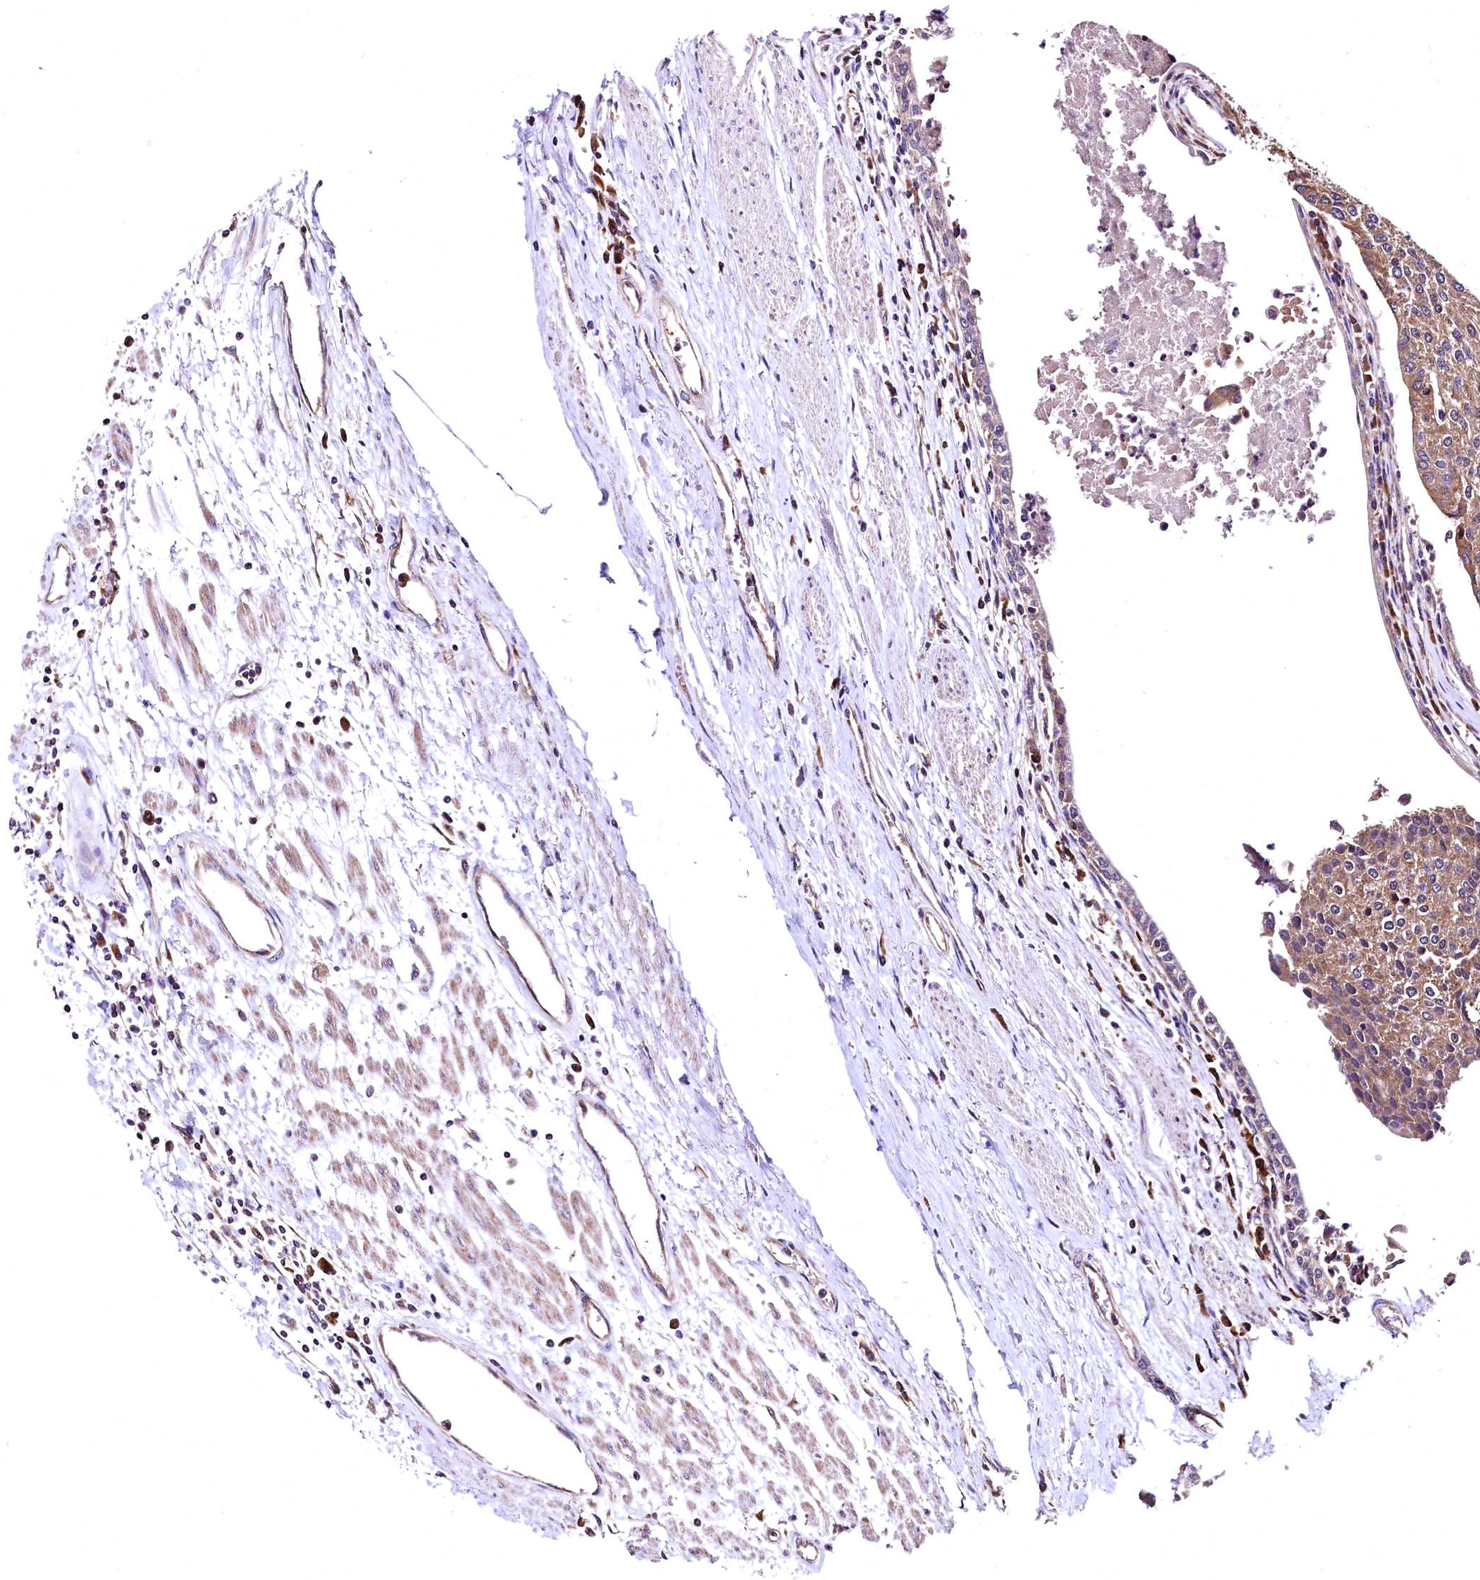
{"staining": {"intensity": "moderate", "quantity": ">75%", "location": "cytoplasmic/membranous"}, "tissue": "urothelial cancer", "cell_type": "Tumor cells", "image_type": "cancer", "snomed": [{"axis": "morphology", "description": "Urothelial carcinoma, High grade"}, {"axis": "topography", "description": "Urinary bladder"}], "caption": "Immunohistochemistry (IHC) histopathology image of neoplastic tissue: urothelial carcinoma (high-grade) stained using immunohistochemistry (IHC) shows medium levels of moderate protein expression localized specifically in the cytoplasmic/membranous of tumor cells, appearing as a cytoplasmic/membranous brown color.", "gene": "LRSAM1", "patient": {"sex": "female", "age": 85}}